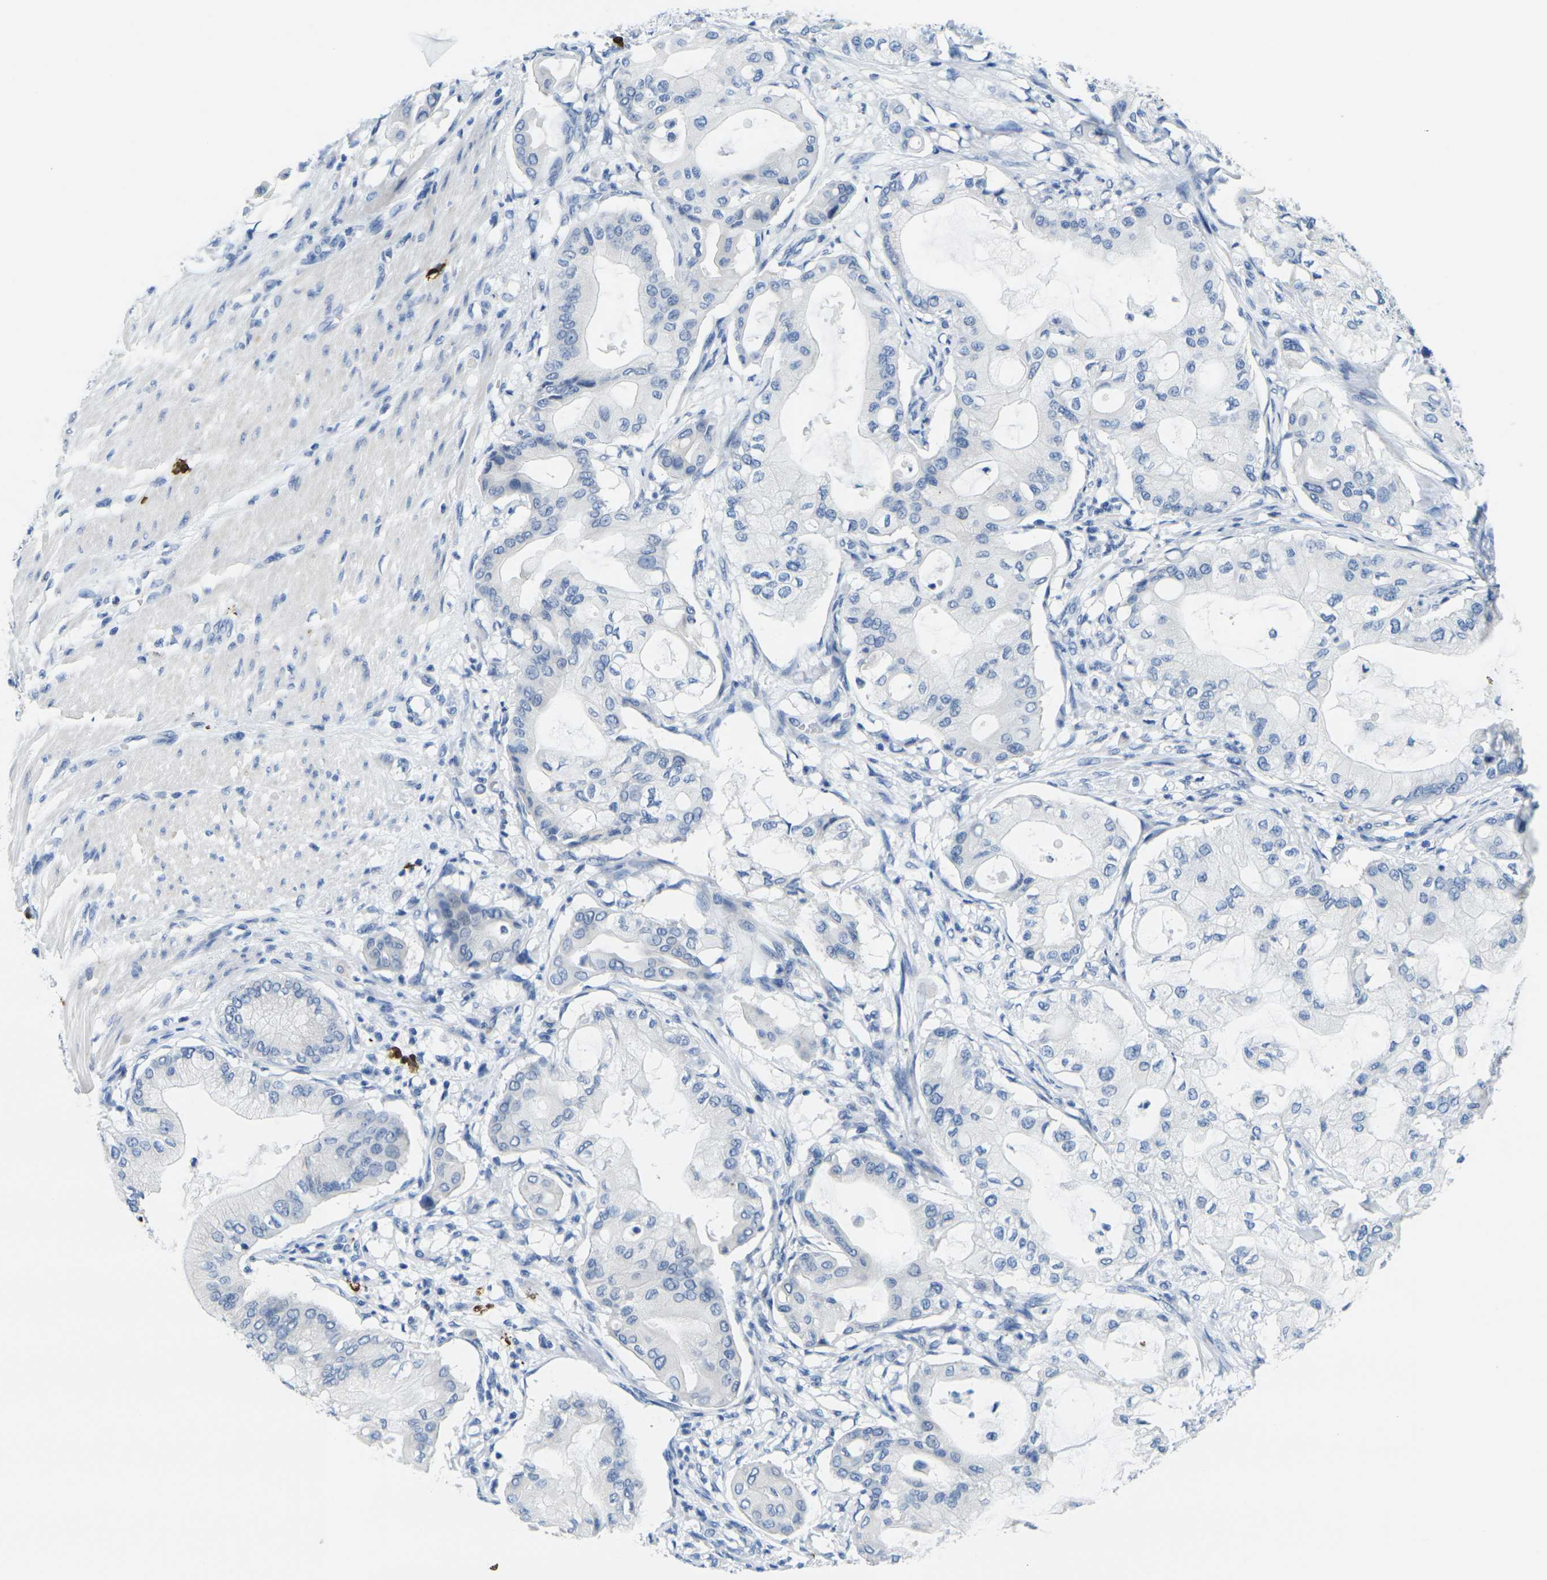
{"staining": {"intensity": "negative", "quantity": "none", "location": "none"}, "tissue": "pancreatic cancer", "cell_type": "Tumor cells", "image_type": "cancer", "snomed": [{"axis": "morphology", "description": "Adenocarcinoma, NOS"}, {"axis": "morphology", "description": "Adenocarcinoma, metastatic, NOS"}, {"axis": "topography", "description": "Lymph node"}, {"axis": "topography", "description": "Pancreas"}, {"axis": "topography", "description": "Duodenum"}], "caption": "Pancreatic cancer stained for a protein using immunohistochemistry (IHC) demonstrates no expression tumor cells.", "gene": "GPR15", "patient": {"sex": "female", "age": 64}}